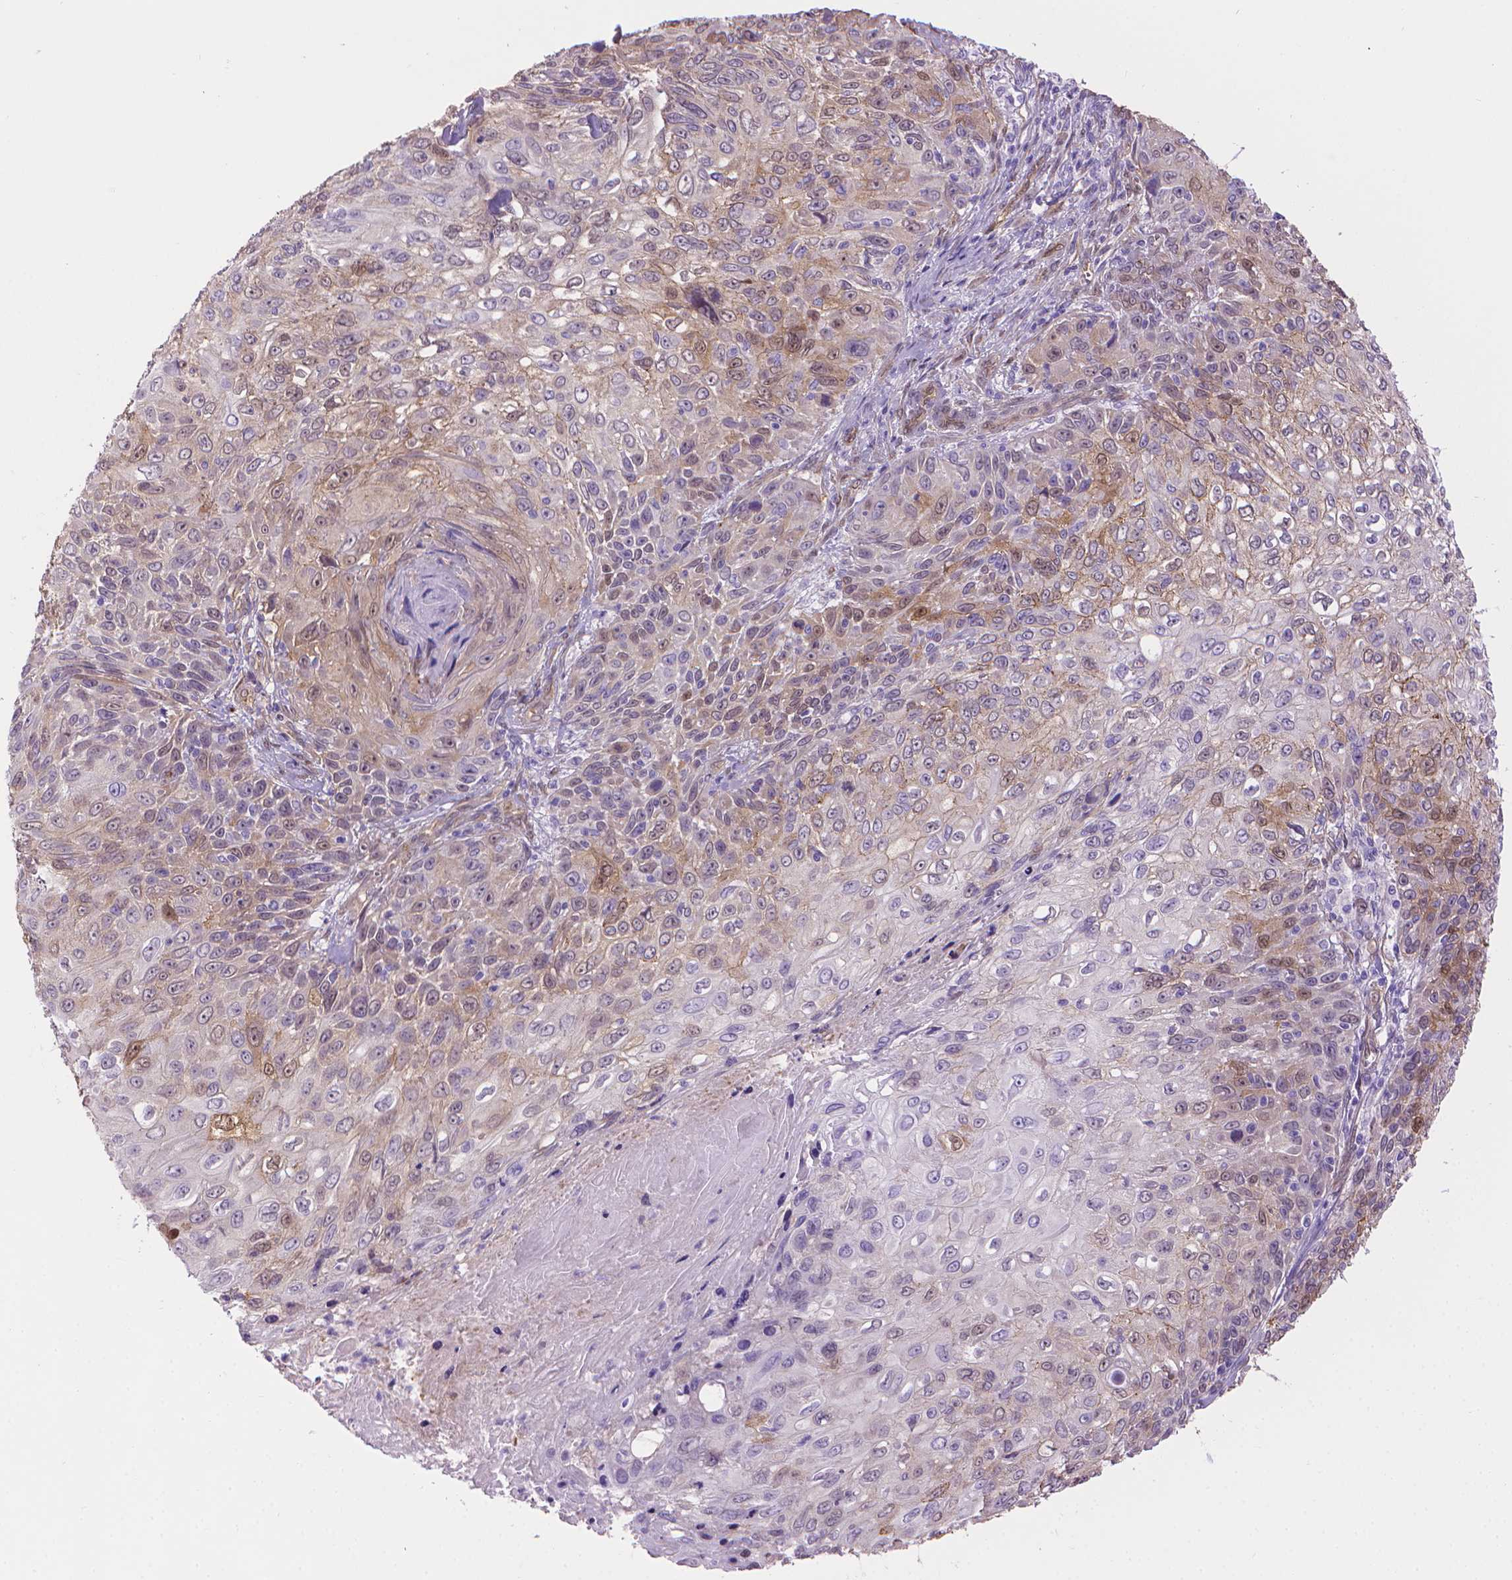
{"staining": {"intensity": "weak", "quantity": "25%-75%", "location": "cytoplasmic/membranous,nuclear"}, "tissue": "skin cancer", "cell_type": "Tumor cells", "image_type": "cancer", "snomed": [{"axis": "morphology", "description": "Squamous cell carcinoma, NOS"}, {"axis": "topography", "description": "Skin"}], "caption": "A high-resolution micrograph shows IHC staining of skin squamous cell carcinoma, which exhibits weak cytoplasmic/membranous and nuclear staining in about 25%-75% of tumor cells.", "gene": "CLIC4", "patient": {"sex": "male", "age": 92}}